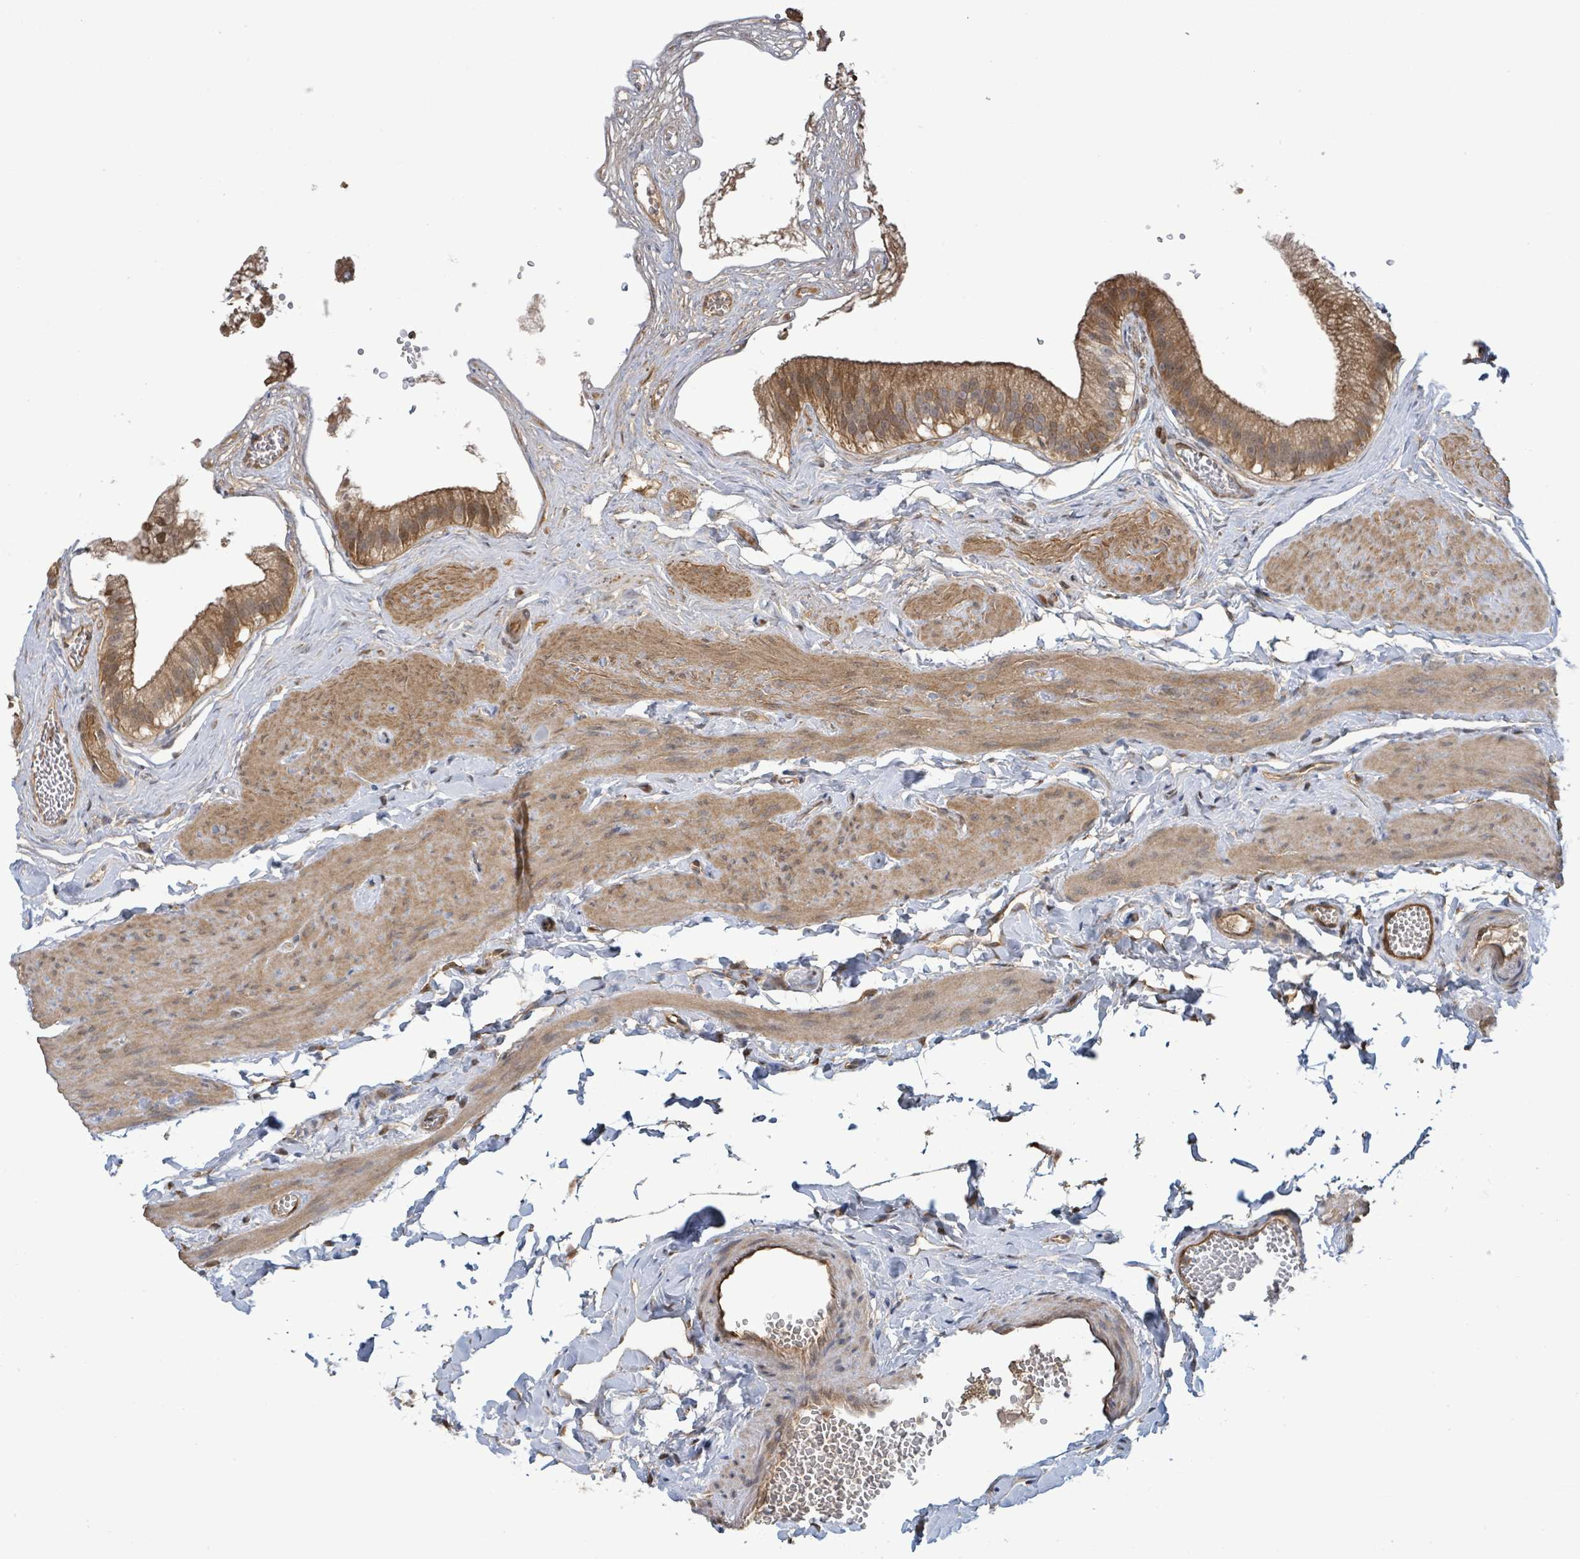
{"staining": {"intensity": "moderate", "quantity": ">75%", "location": "cytoplasmic/membranous"}, "tissue": "gallbladder", "cell_type": "Glandular cells", "image_type": "normal", "snomed": [{"axis": "morphology", "description": "Normal tissue, NOS"}, {"axis": "topography", "description": "Gallbladder"}], "caption": "Protein expression analysis of benign human gallbladder reveals moderate cytoplasmic/membranous staining in about >75% of glandular cells. (IHC, brightfield microscopy, high magnification).", "gene": "ARPIN", "patient": {"sex": "female", "age": 54}}